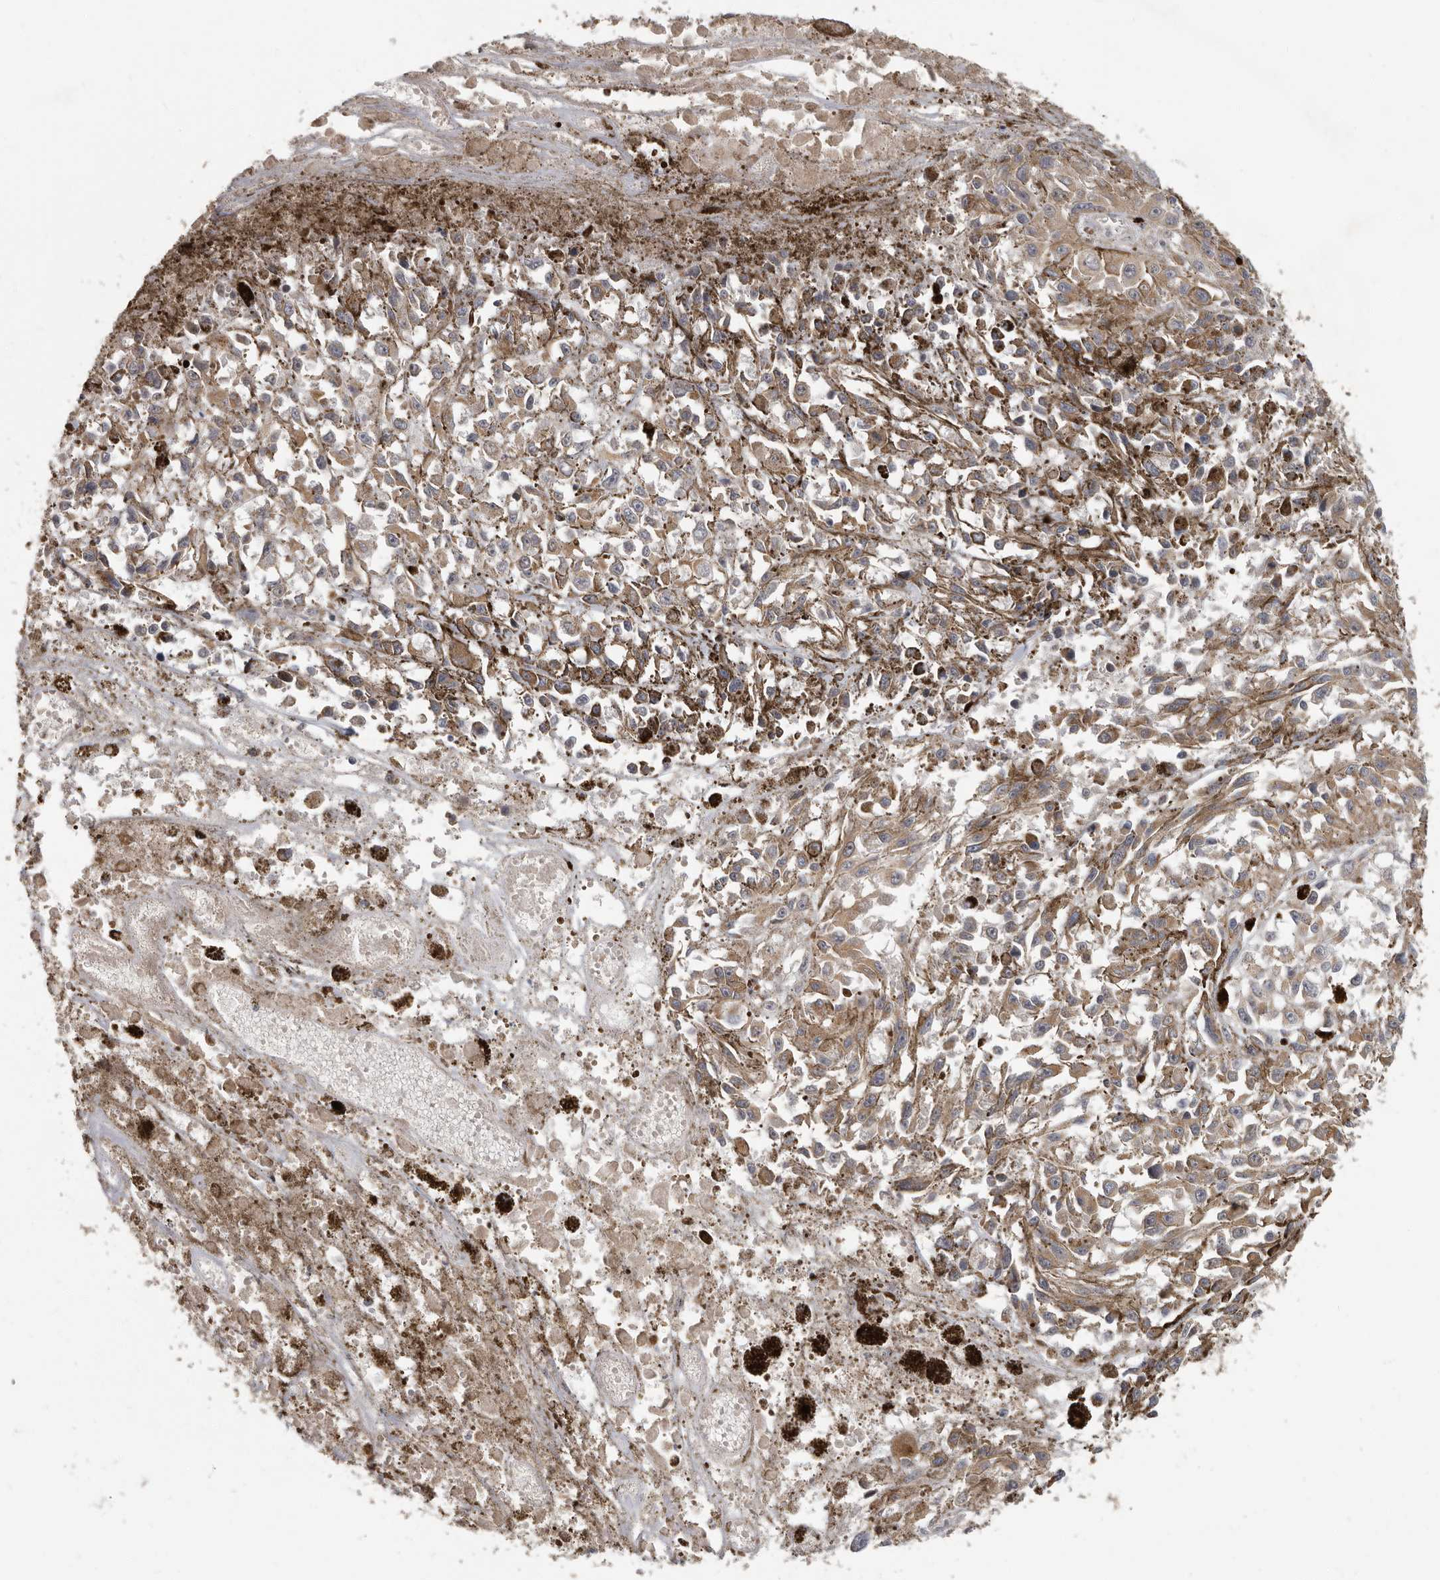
{"staining": {"intensity": "weak", "quantity": ">75%", "location": "cytoplasmic/membranous"}, "tissue": "melanoma", "cell_type": "Tumor cells", "image_type": "cancer", "snomed": [{"axis": "morphology", "description": "Malignant melanoma, Metastatic site"}, {"axis": "topography", "description": "Lymph node"}], "caption": "Immunohistochemical staining of human malignant melanoma (metastatic site) displays low levels of weak cytoplasmic/membranous protein positivity in approximately >75% of tumor cells.", "gene": "UNK", "patient": {"sex": "male", "age": 59}}